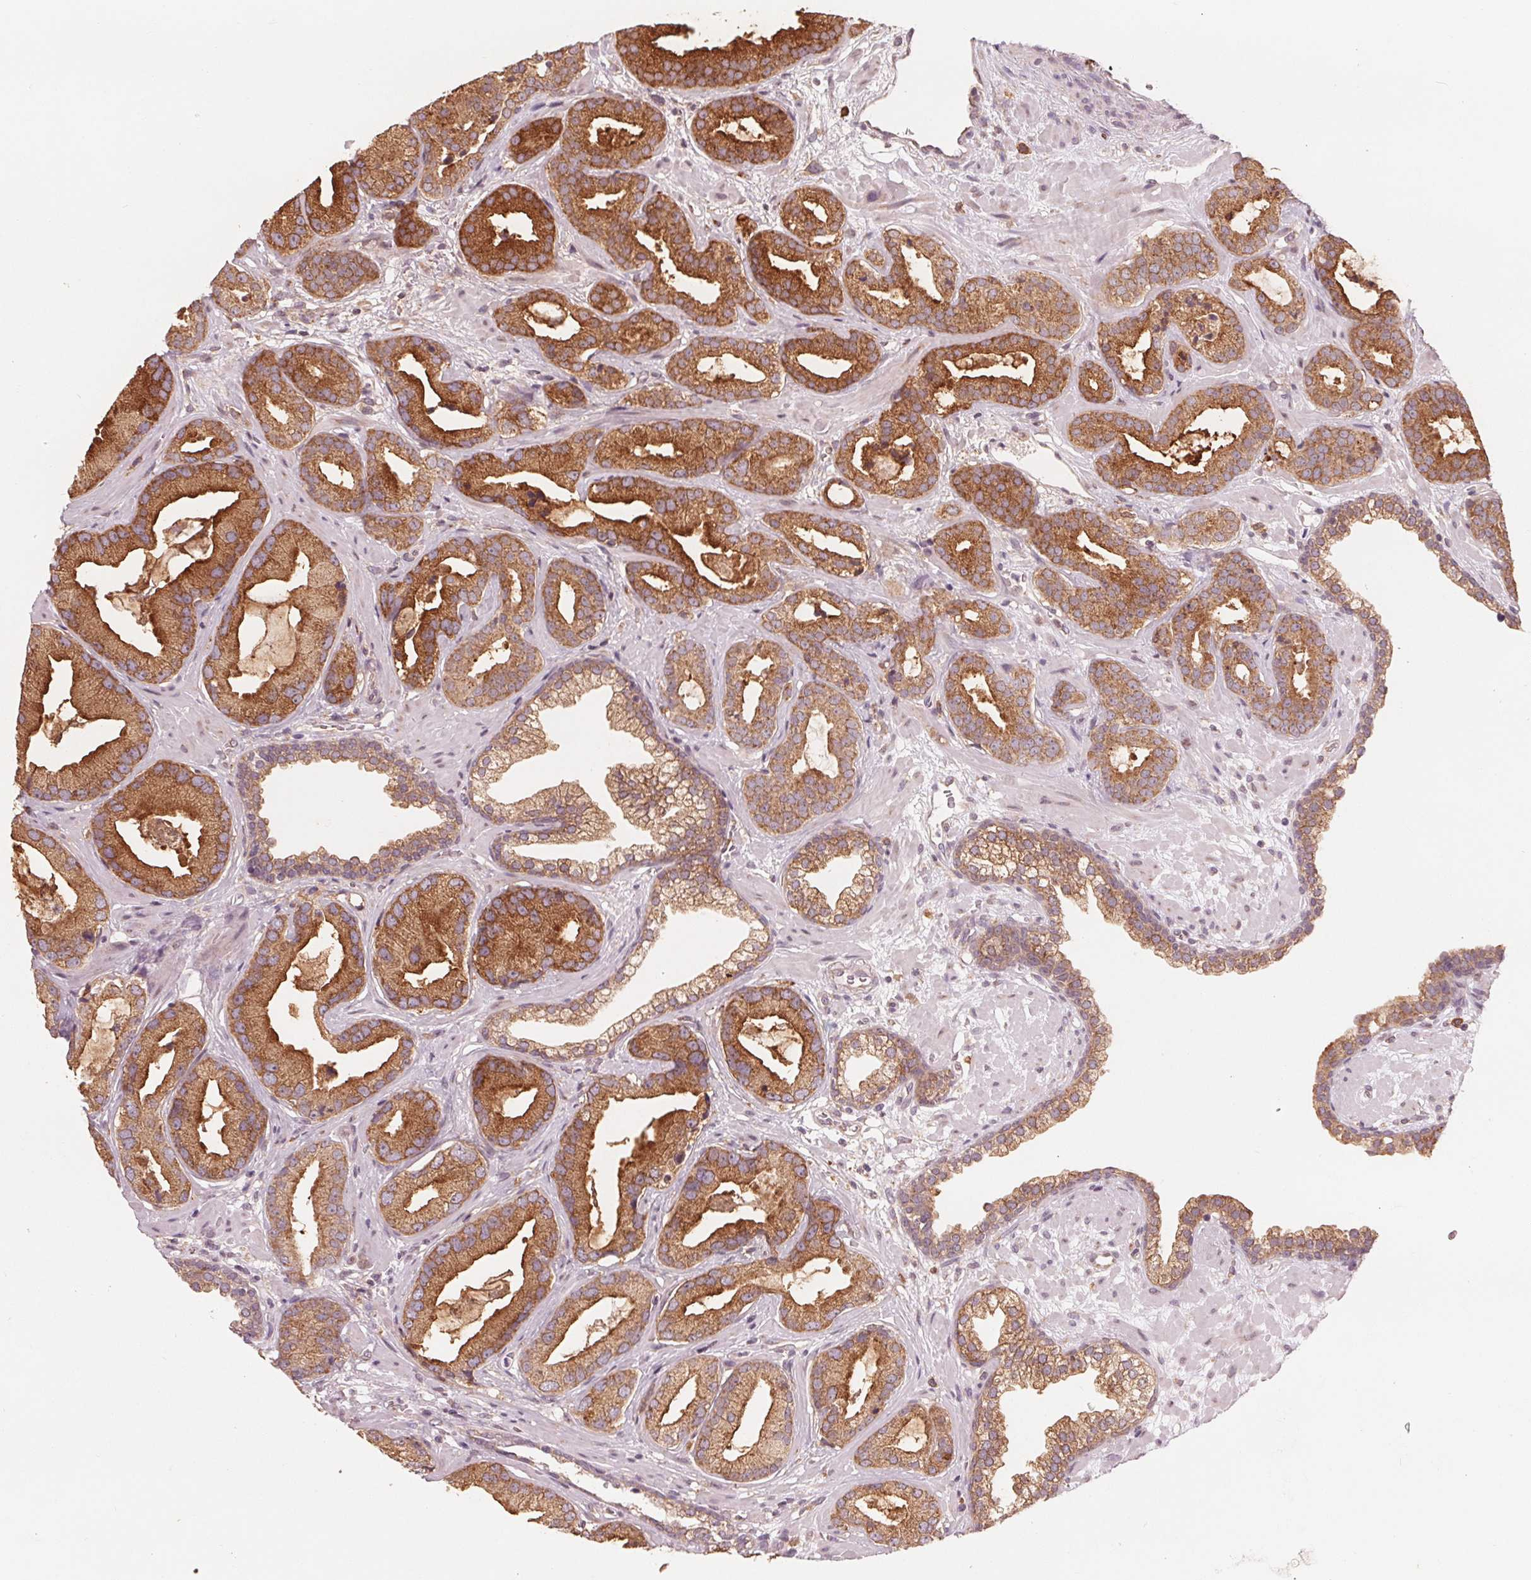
{"staining": {"intensity": "strong", "quantity": ">75%", "location": "cytoplasmic/membranous"}, "tissue": "prostate cancer", "cell_type": "Tumor cells", "image_type": "cancer", "snomed": [{"axis": "morphology", "description": "Adenocarcinoma, Low grade"}, {"axis": "topography", "description": "Prostate"}], "caption": "Immunohistochemistry (IHC) (DAB) staining of human prostate cancer demonstrates strong cytoplasmic/membranous protein staining in about >75% of tumor cells. The protein of interest is shown in brown color, while the nuclei are stained blue.", "gene": "GIGYF2", "patient": {"sex": "male", "age": 62}}